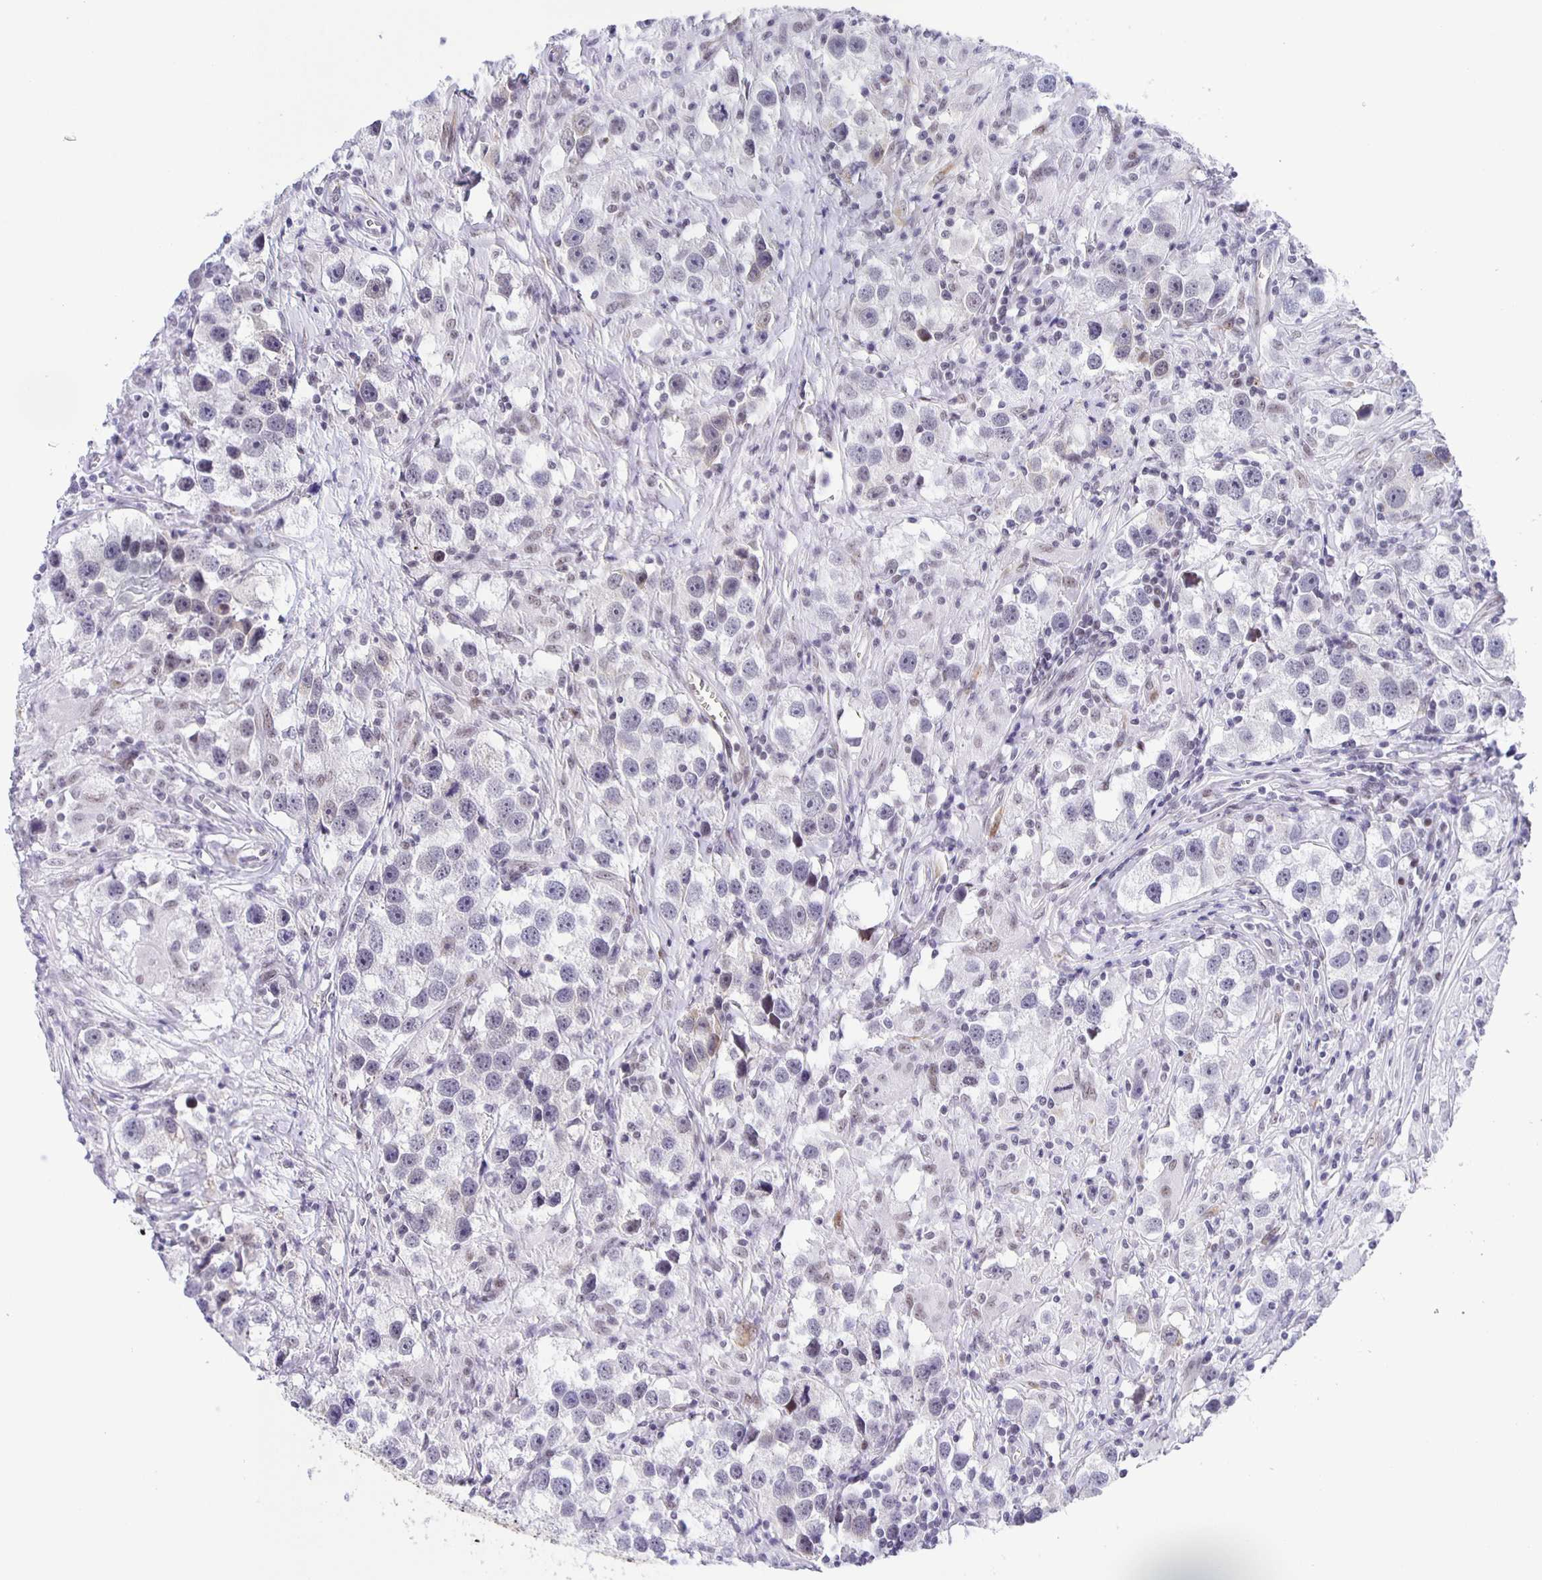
{"staining": {"intensity": "negative", "quantity": "none", "location": "none"}, "tissue": "testis cancer", "cell_type": "Tumor cells", "image_type": "cancer", "snomed": [{"axis": "morphology", "description": "Seminoma, NOS"}, {"axis": "topography", "description": "Testis"}], "caption": "Tumor cells show no significant positivity in seminoma (testis).", "gene": "ZRANB2", "patient": {"sex": "male", "age": 49}}